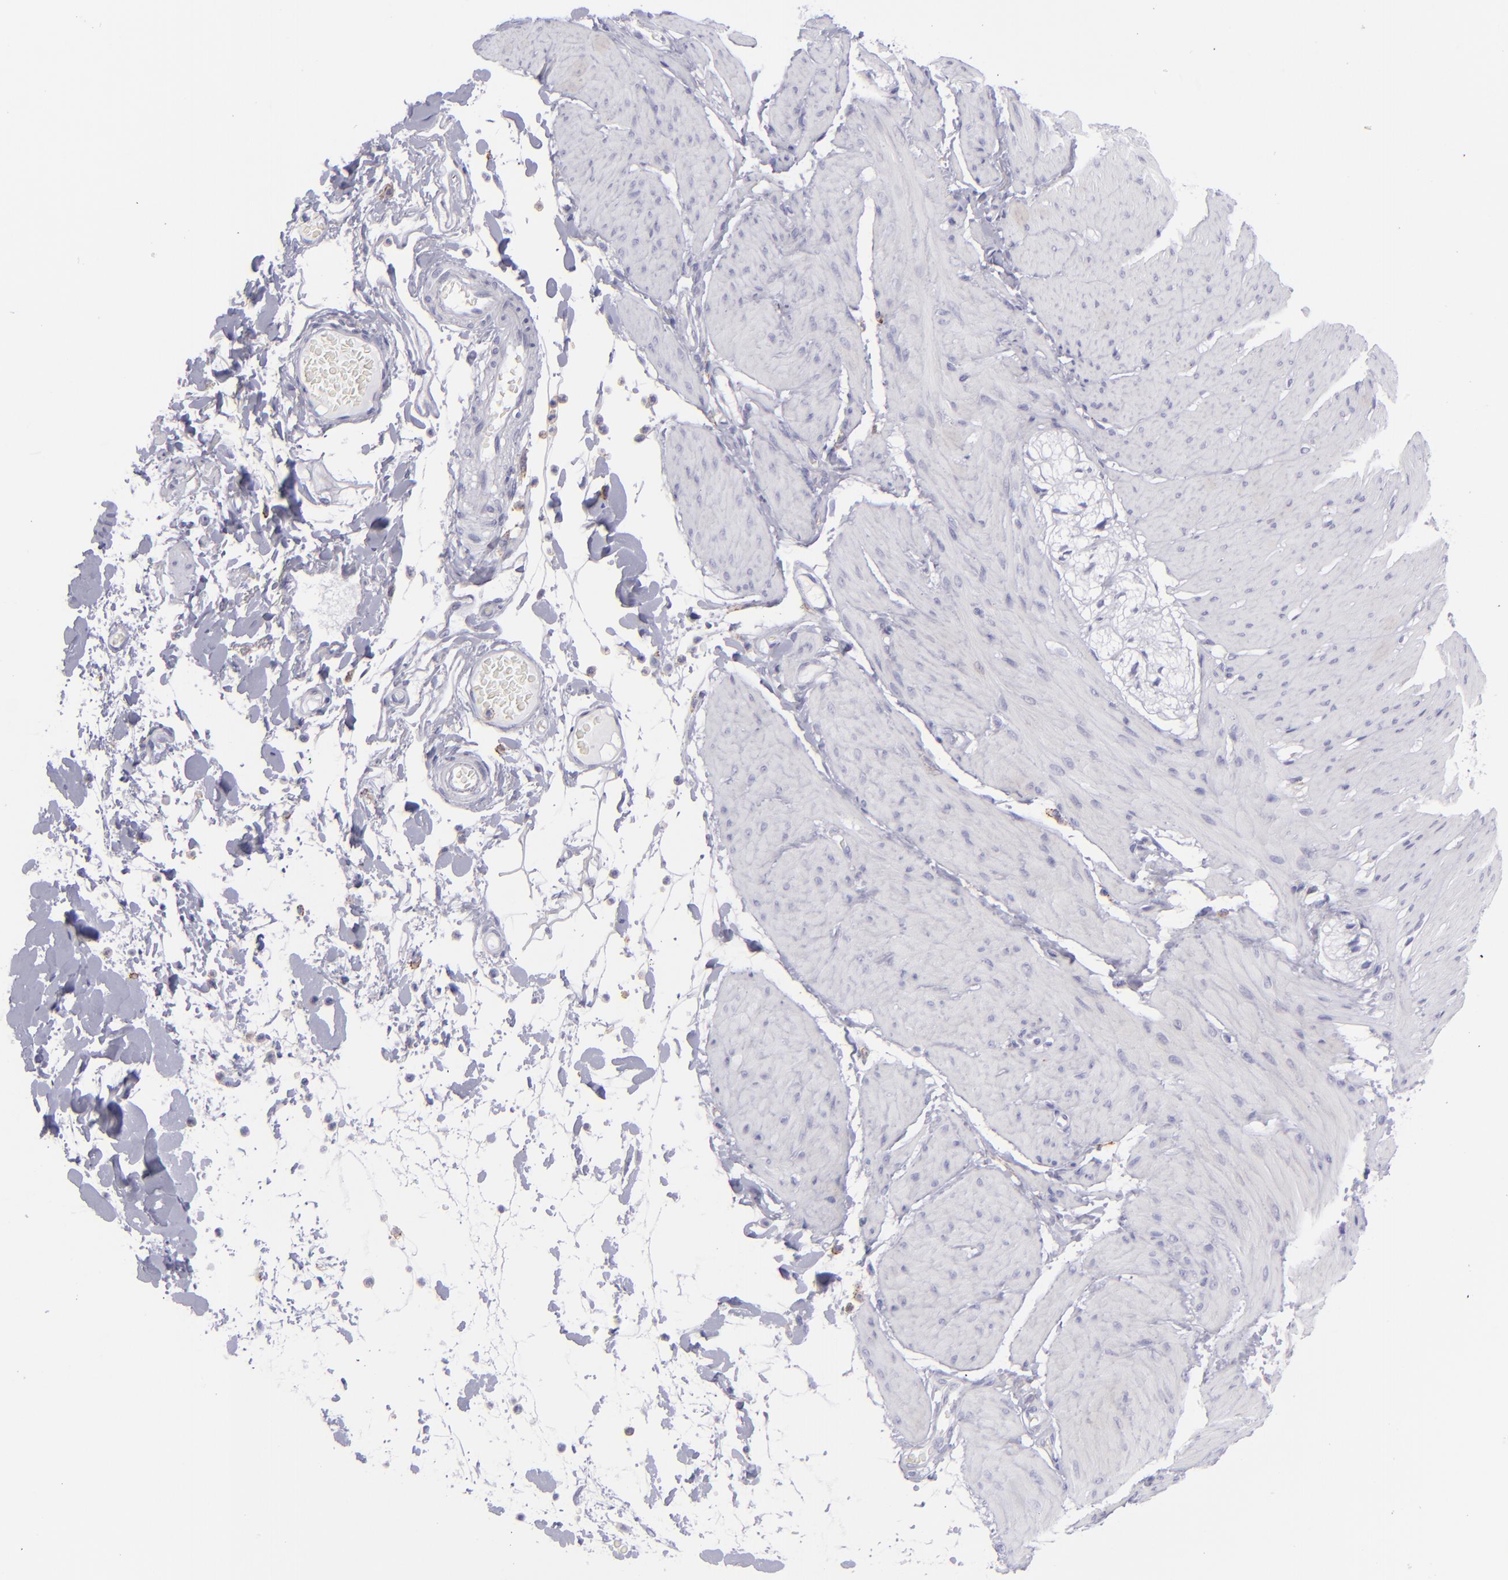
{"staining": {"intensity": "negative", "quantity": "none", "location": "none"}, "tissue": "smooth muscle", "cell_type": "Smooth muscle cells", "image_type": "normal", "snomed": [{"axis": "morphology", "description": "Normal tissue, NOS"}, {"axis": "topography", "description": "Smooth muscle"}, {"axis": "topography", "description": "Colon"}], "caption": "Immunohistochemistry (IHC) of unremarkable smooth muscle shows no staining in smooth muscle cells. The staining is performed using DAB (3,3'-diaminobenzidine) brown chromogen with nuclei counter-stained in using hematoxylin.", "gene": "SELPLG", "patient": {"sex": "male", "age": 67}}